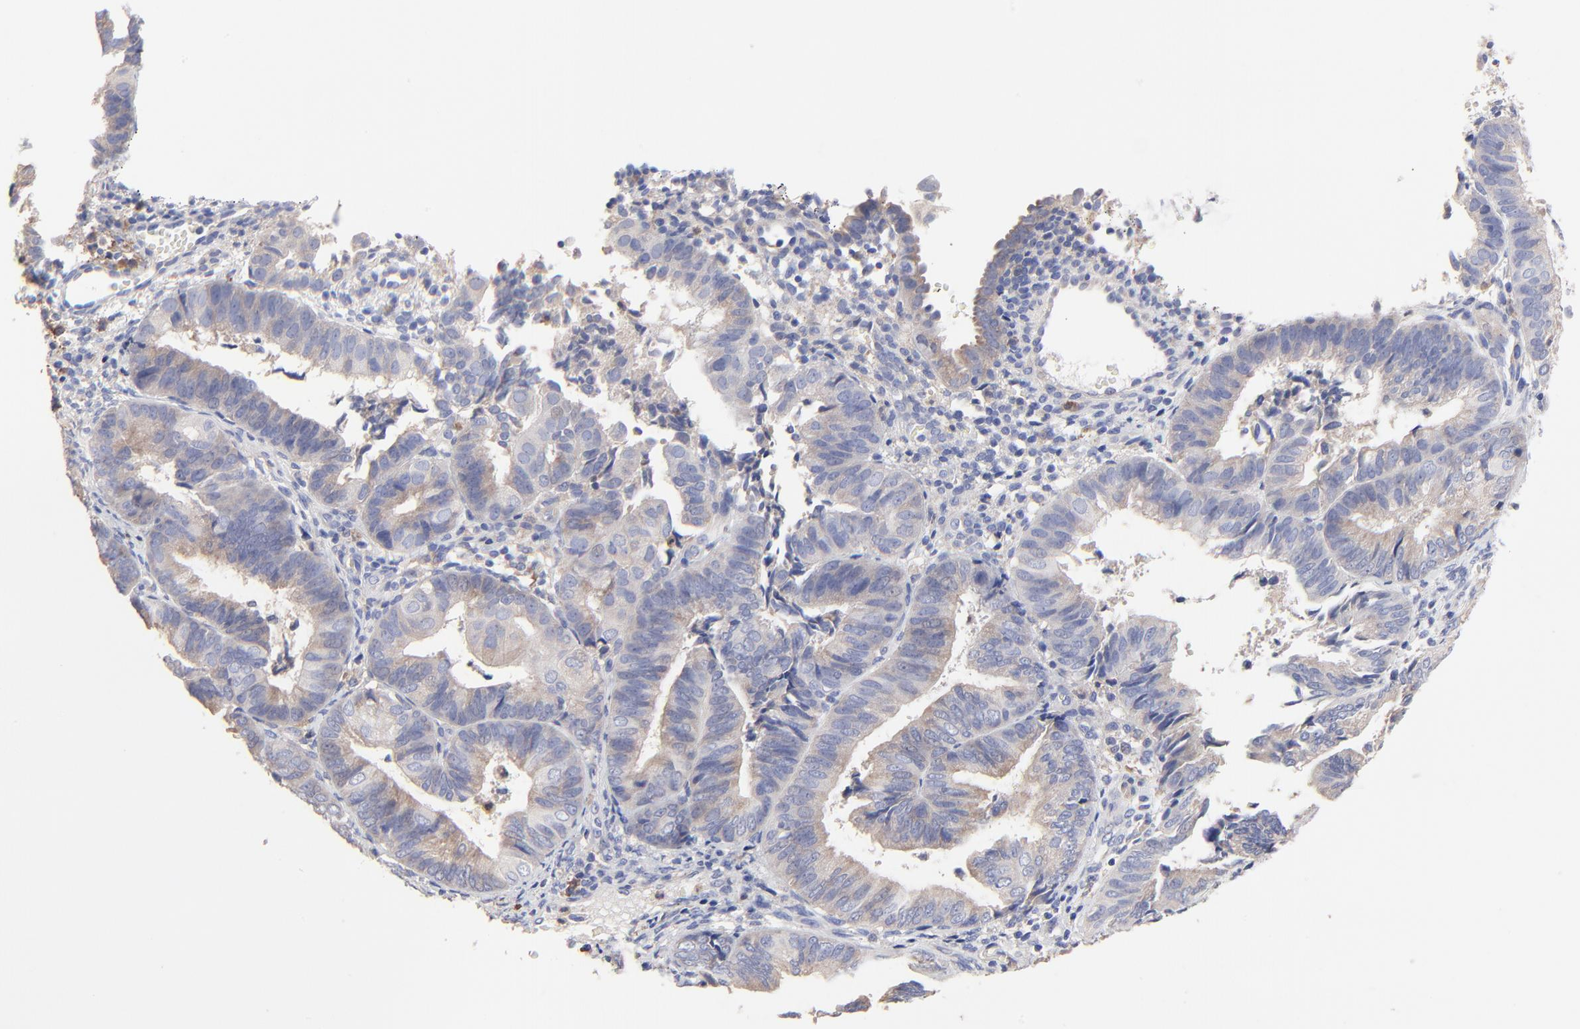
{"staining": {"intensity": "moderate", "quantity": ">75%", "location": "cytoplasmic/membranous"}, "tissue": "endometrial cancer", "cell_type": "Tumor cells", "image_type": "cancer", "snomed": [{"axis": "morphology", "description": "Adenocarcinoma, NOS"}, {"axis": "topography", "description": "Endometrium"}], "caption": "Immunohistochemical staining of endometrial cancer exhibits medium levels of moderate cytoplasmic/membranous expression in approximately >75% of tumor cells.", "gene": "PPFIBP2", "patient": {"sex": "female", "age": 63}}